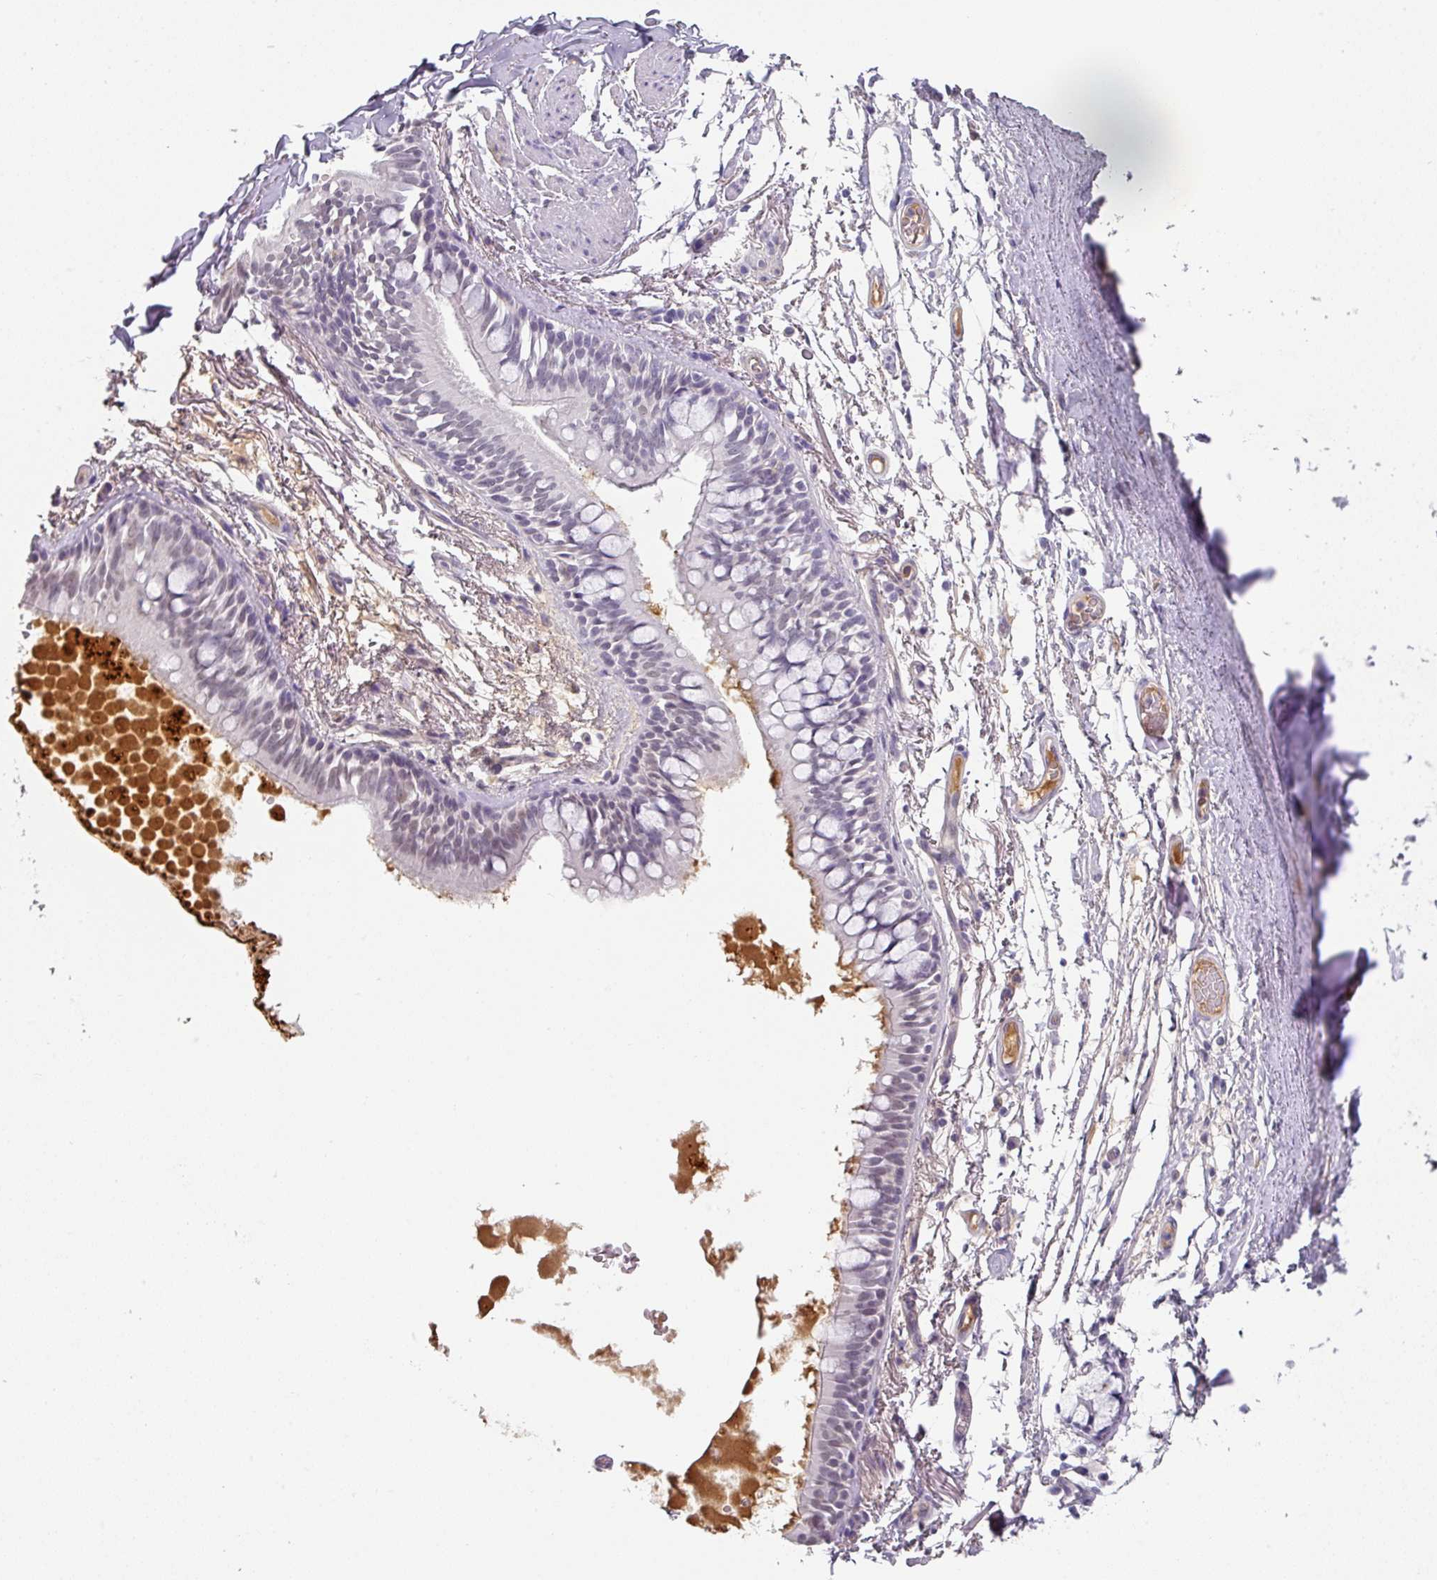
{"staining": {"intensity": "weak", "quantity": "25%-75%", "location": "nuclear"}, "tissue": "bronchus", "cell_type": "Respiratory epithelial cells", "image_type": "normal", "snomed": [{"axis": "morphology", "description": "Normal tissue, NOS"}, {"axis": "topography", "description": "Bronchus"}], "caption": "This micrograph exhibits IHC staining of normal human bronchus, with low weak nuclear expression in about 25%-75% of respiratory epithelial cells.", "gene": "C1QB", "patient": {"sex": "male", "age": 70}}